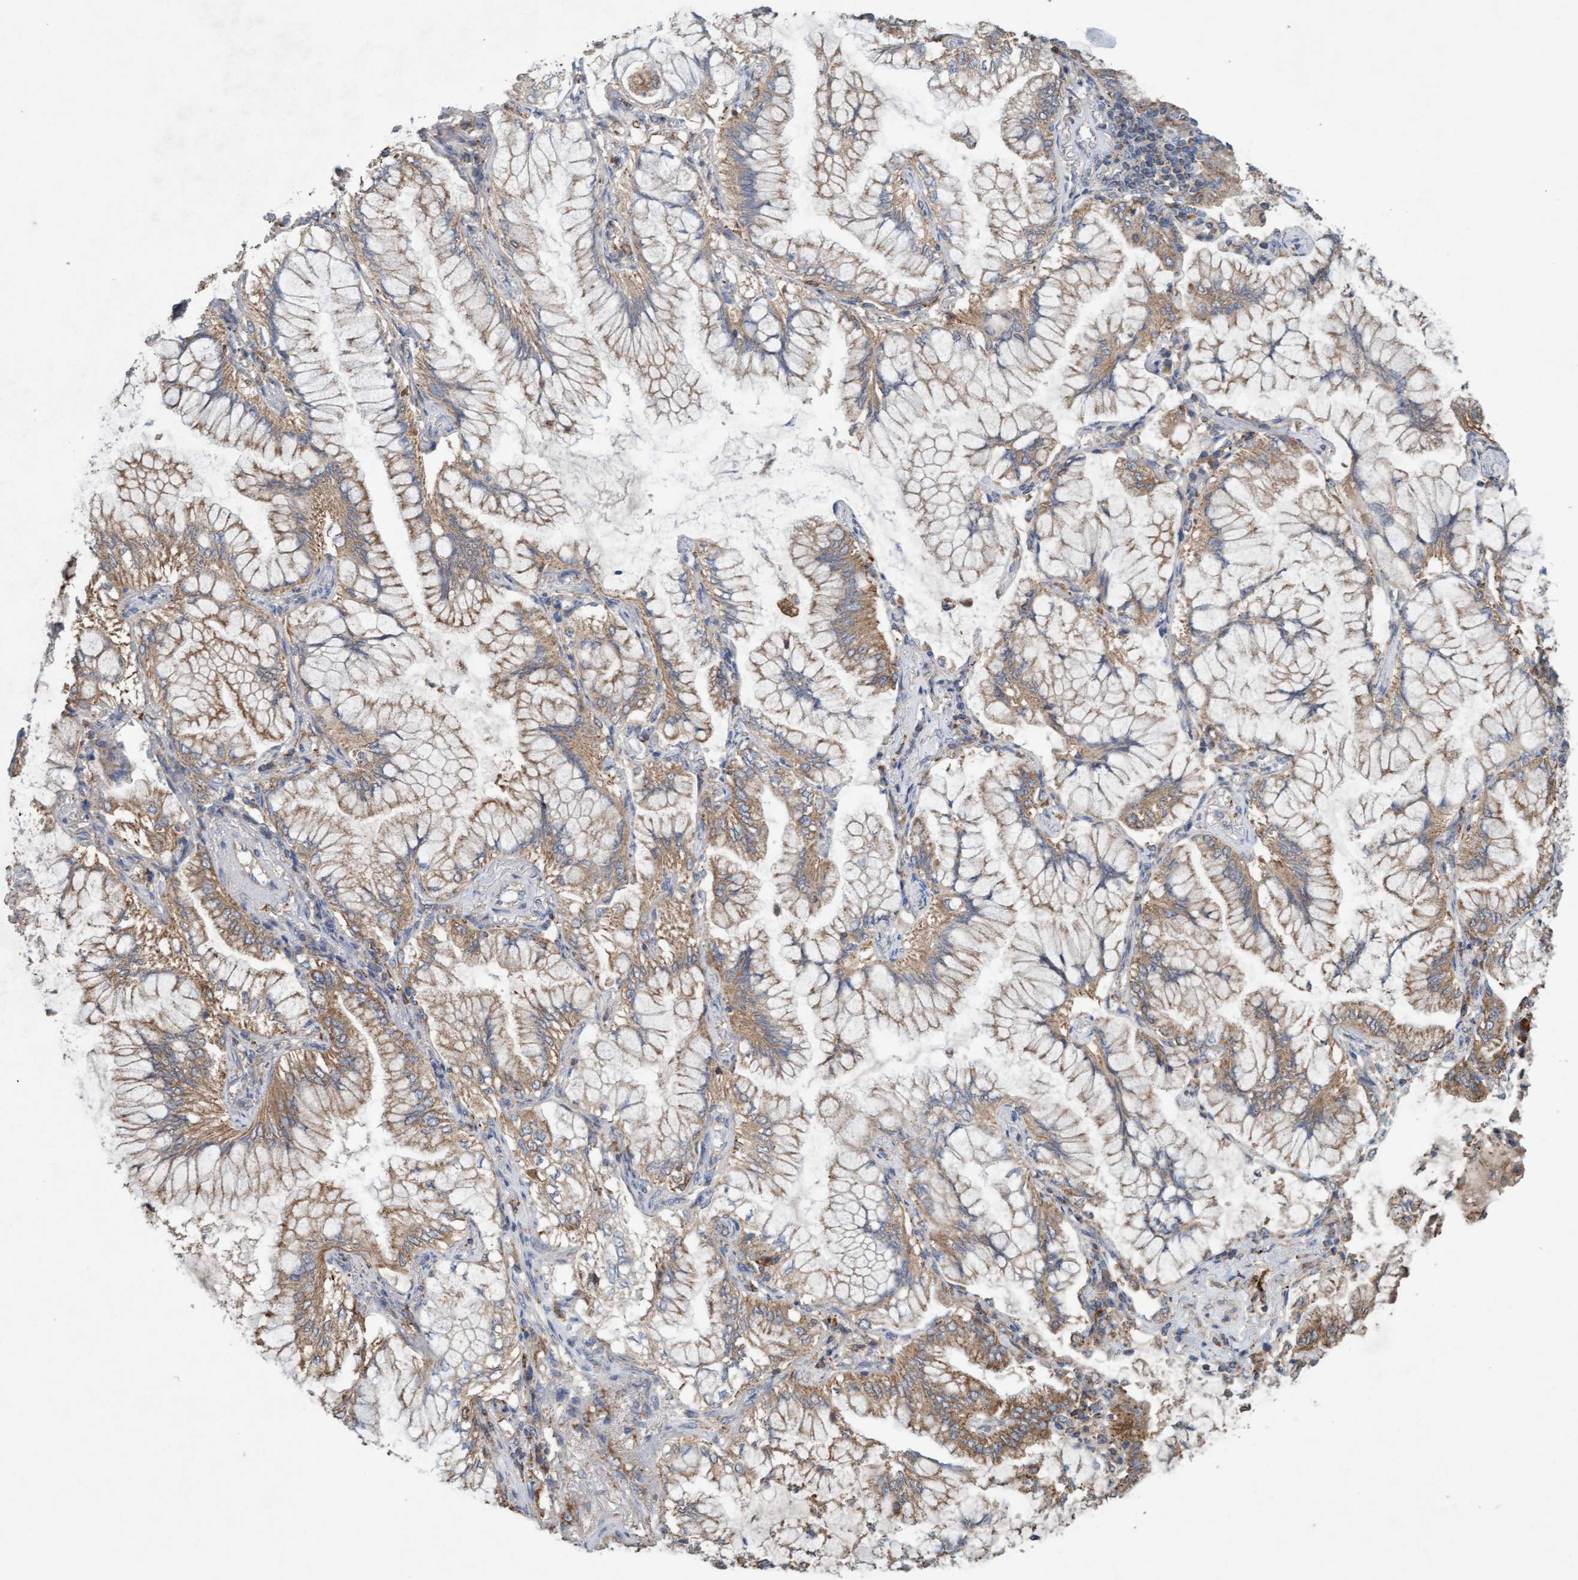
{"staining": {"intensity": "weak", "quantity": ">75%", "location": "cytoplasmic/membranous"}, "tissue": "lung cancer", "cell_type": "Tumor cells", "image_type": "cancer", "snomed": [{"axis": "morphology", "description": "Adenocarcinoma, NOS"}, {"axis": "topography", "description": "Lung"}], "caption": "Immunohistochemical staining of human lung cancer (adenocarcinoma) exhibits weak cytoplasmic/membranous protein expression in about >75% of tumor cells.", "gene": "ATPAF2", "patient": {"sex": "female", "age": 70}}